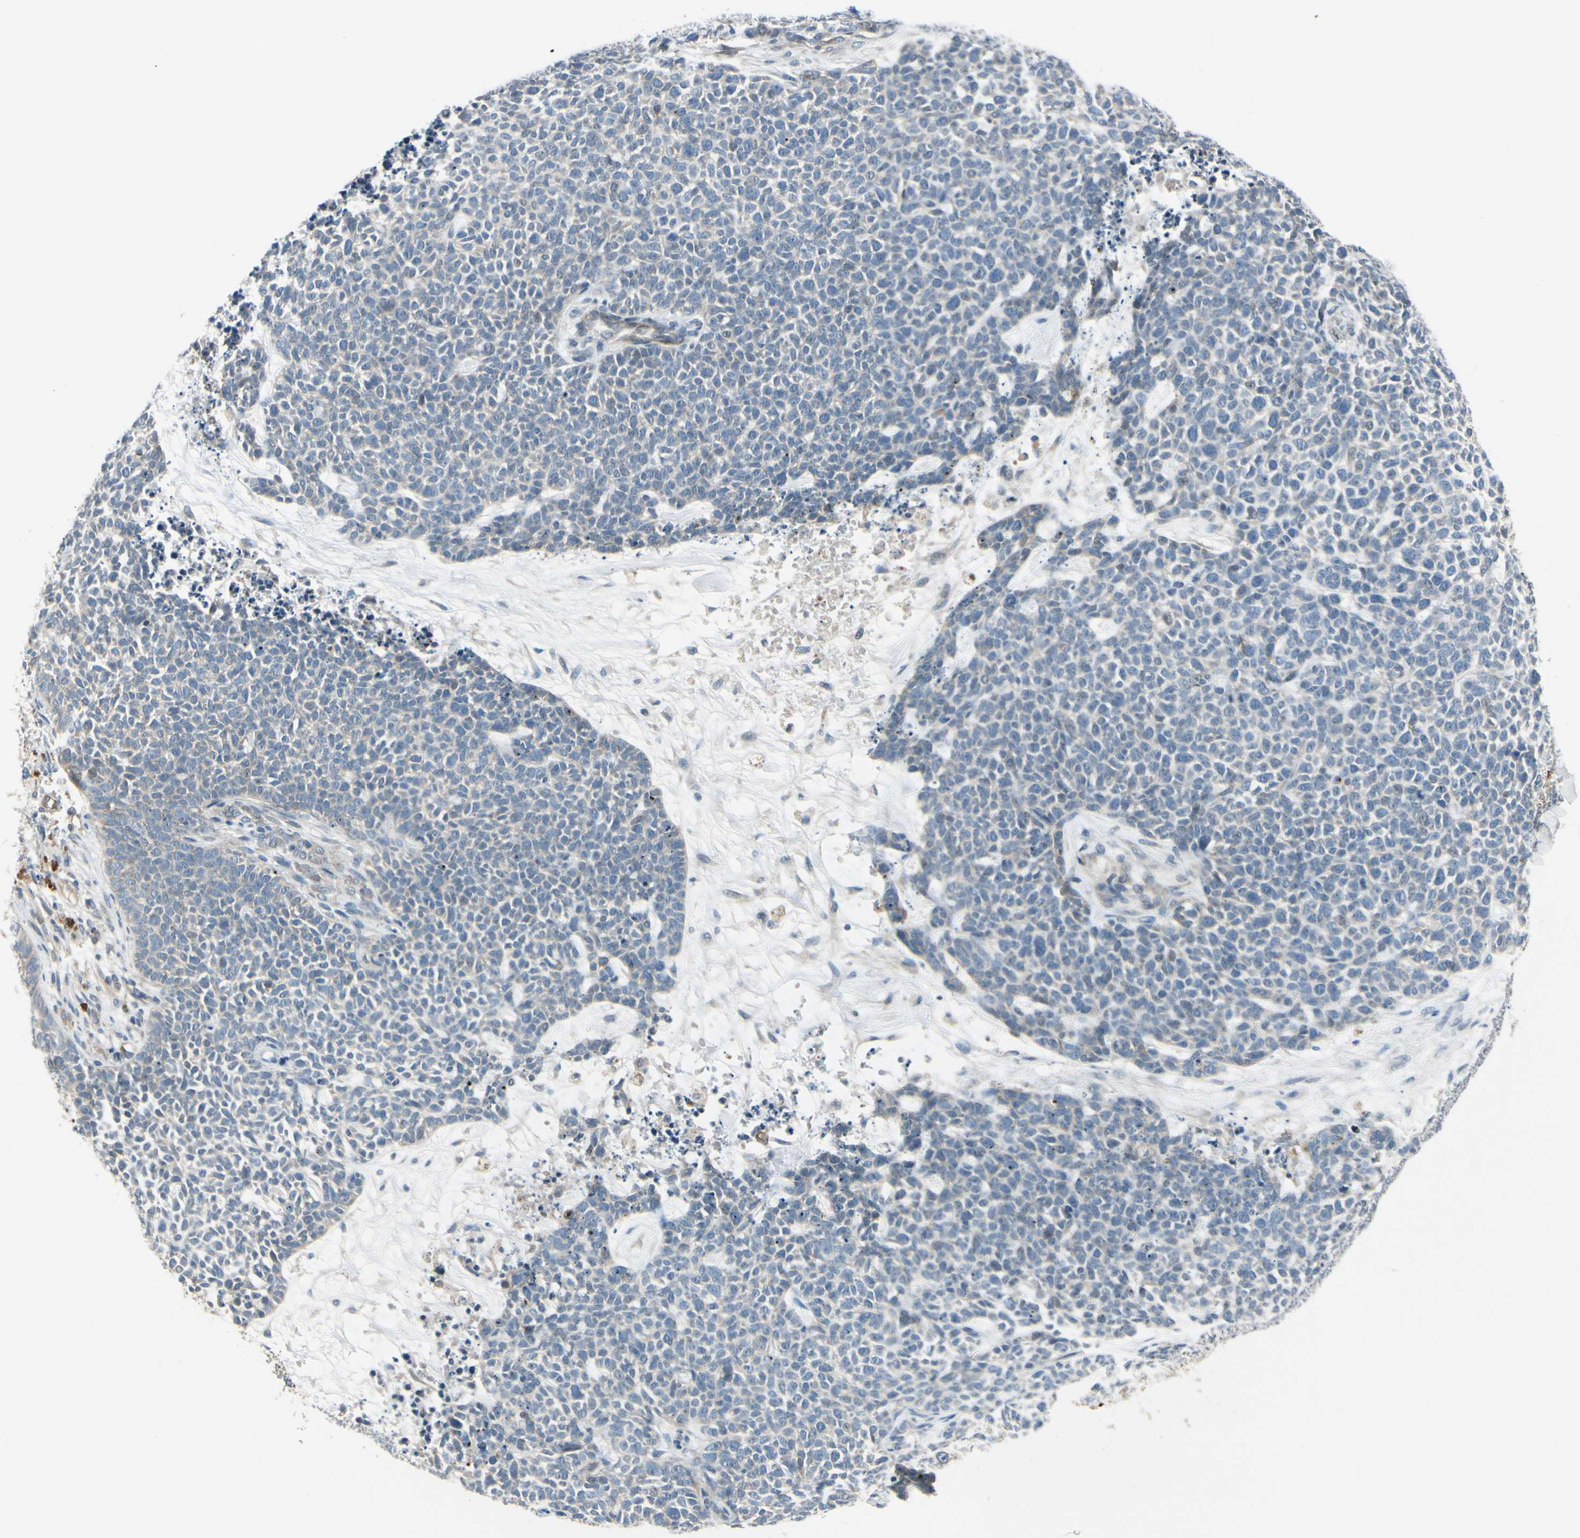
{"staining": {"intensity": "negative", "quantity": "none", "location": "none"}, "tissue": "skin cancer", "cell_type": "Tumor cells", "image_type": "cancer", "snomed": [{"axis": "morphology", "description": "Basal cell carcinoma"}, {"axis": "topography", "description": "Skin"}], "caption": "There is no significant expression in tumor cells of basal cell carcinoma (skin).", "gene": "PPP3CB", "patient": {"sex": "female", "age": 84}}